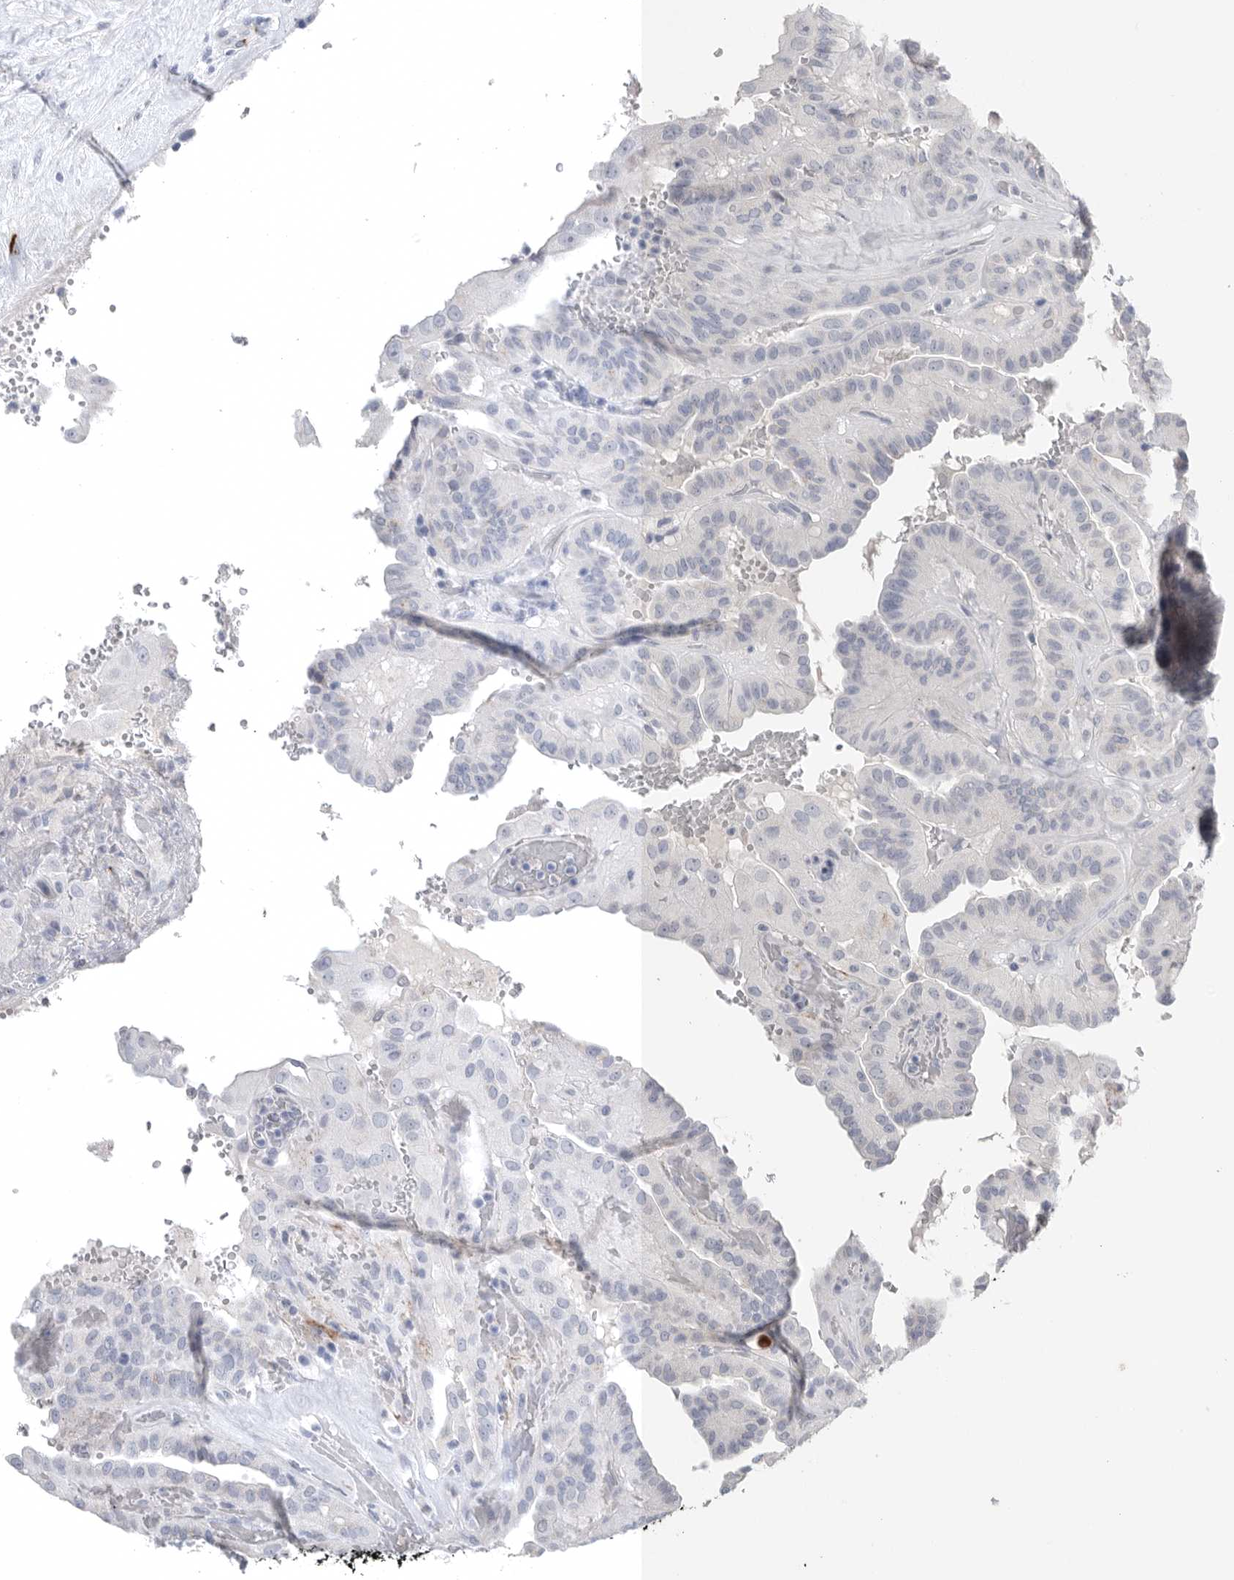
{"staining": {"intensity": "negative", "quantity": "none", "location": "none"}, "tissue": "thyroid cancer", "cell_type": "Tumor cells", "image_type": "cancer", "snomed": [{"axis": "morphology", "description": "Papillary adenocarcinoma, NOS"}, {"axis": "topography", "description": "Thyroid gland"}], "caption": "The photomicrograph demonstrates no staining of tumor cells in thyroid cancer.", "gene": "TIMP1", "patient": {"sex": "male", "age": 77}}